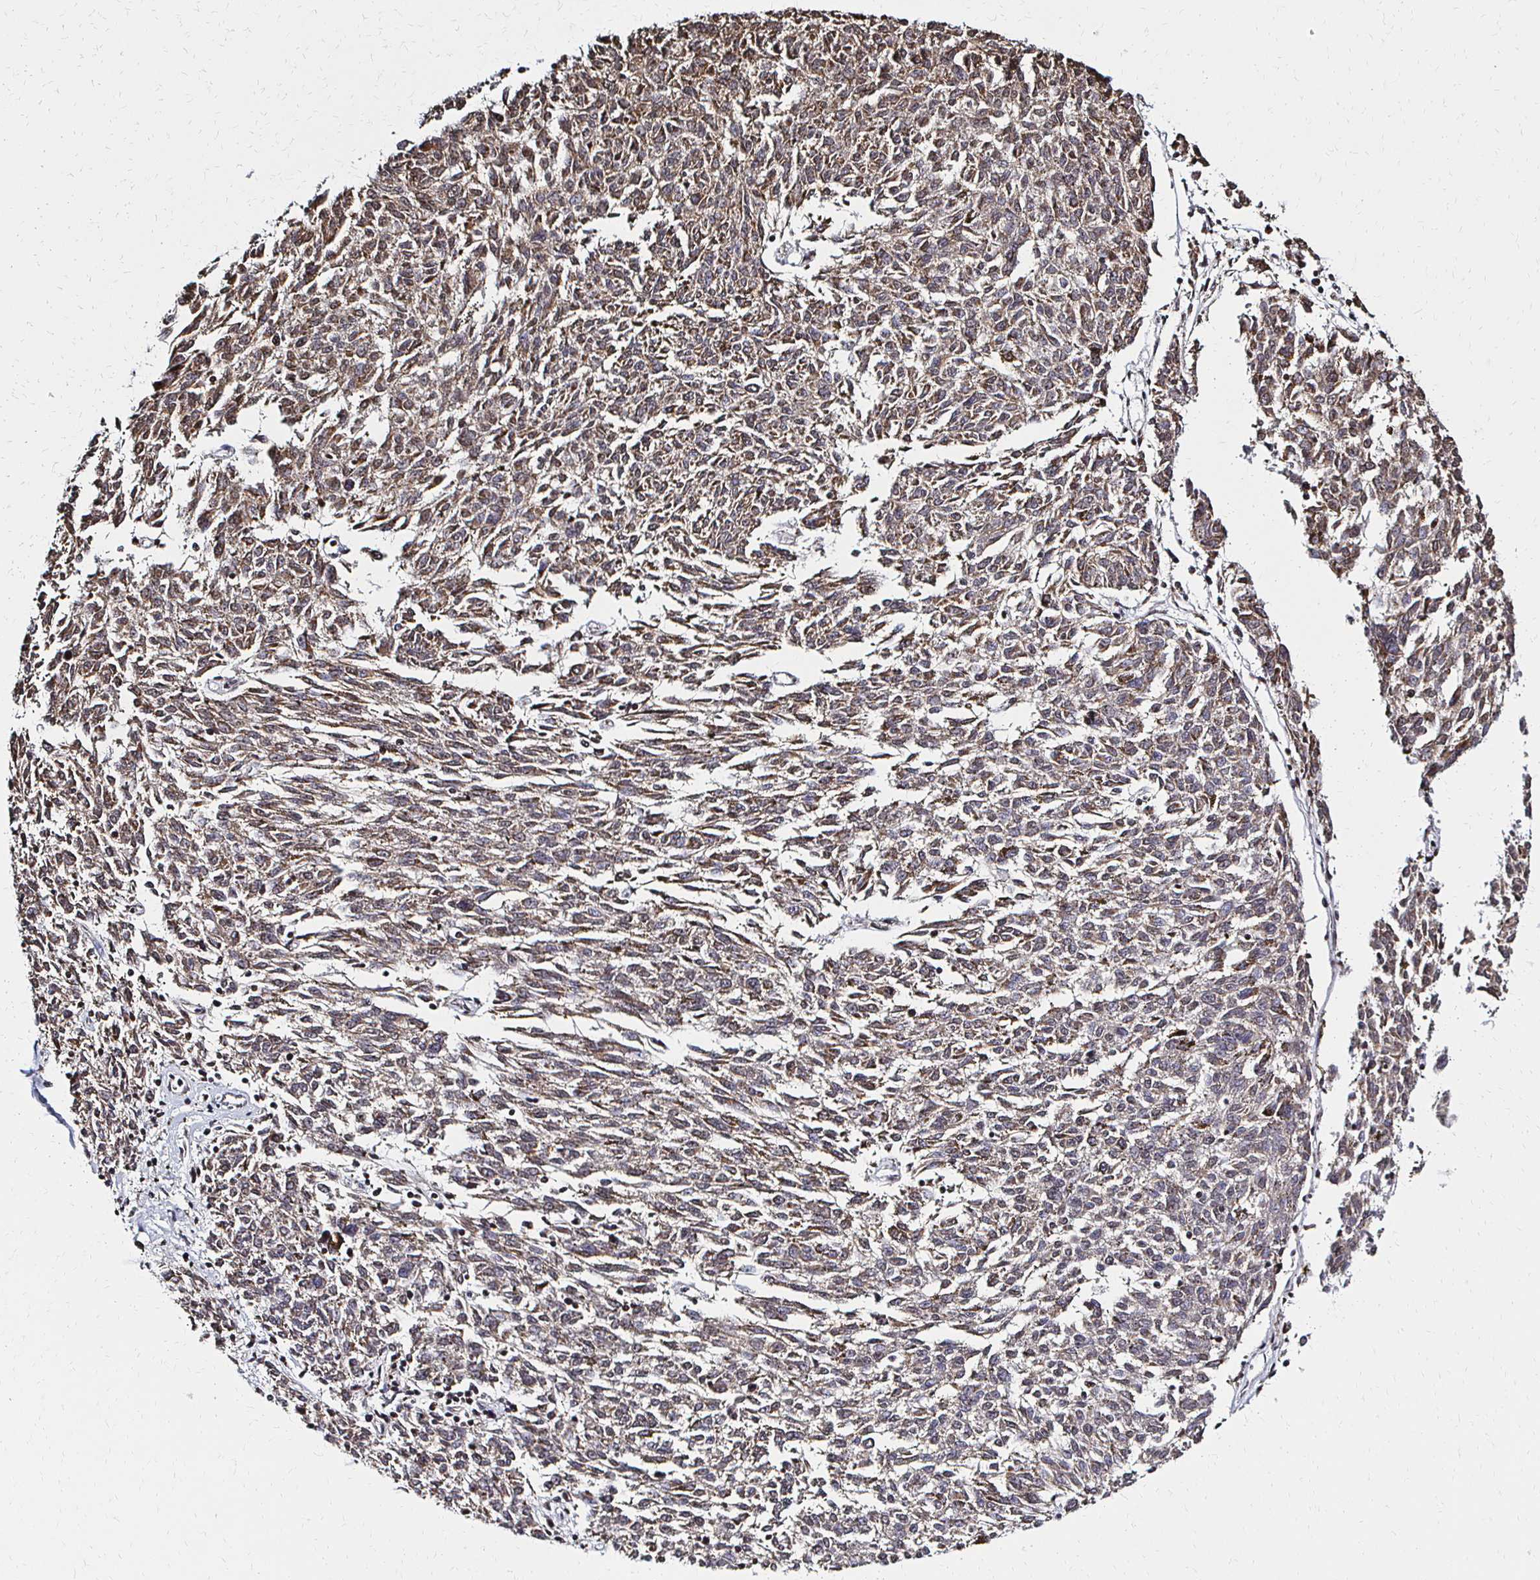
{"staining": {"intensity": "weak", "quantity": ">75%", "location": "cytoplasmic/membranous,nuclear"}, "tissue": "melanoma", "cell_type": "Tumor cells", "image_type": "cancer", "snomed": [{"axis": "morphology", "description": "Malignant melanoma, NOS"}, {"axis": "topography", "description": "Skin"}], "caption": "Approximately >75% of tumor cells in melanoma display weak cytoplasmic/membranous and nuclear protein expression as visualized by brown immunohistochemical staining.", "gene": "HOXA9", "patient": {"sex": "female", "age": 72}}